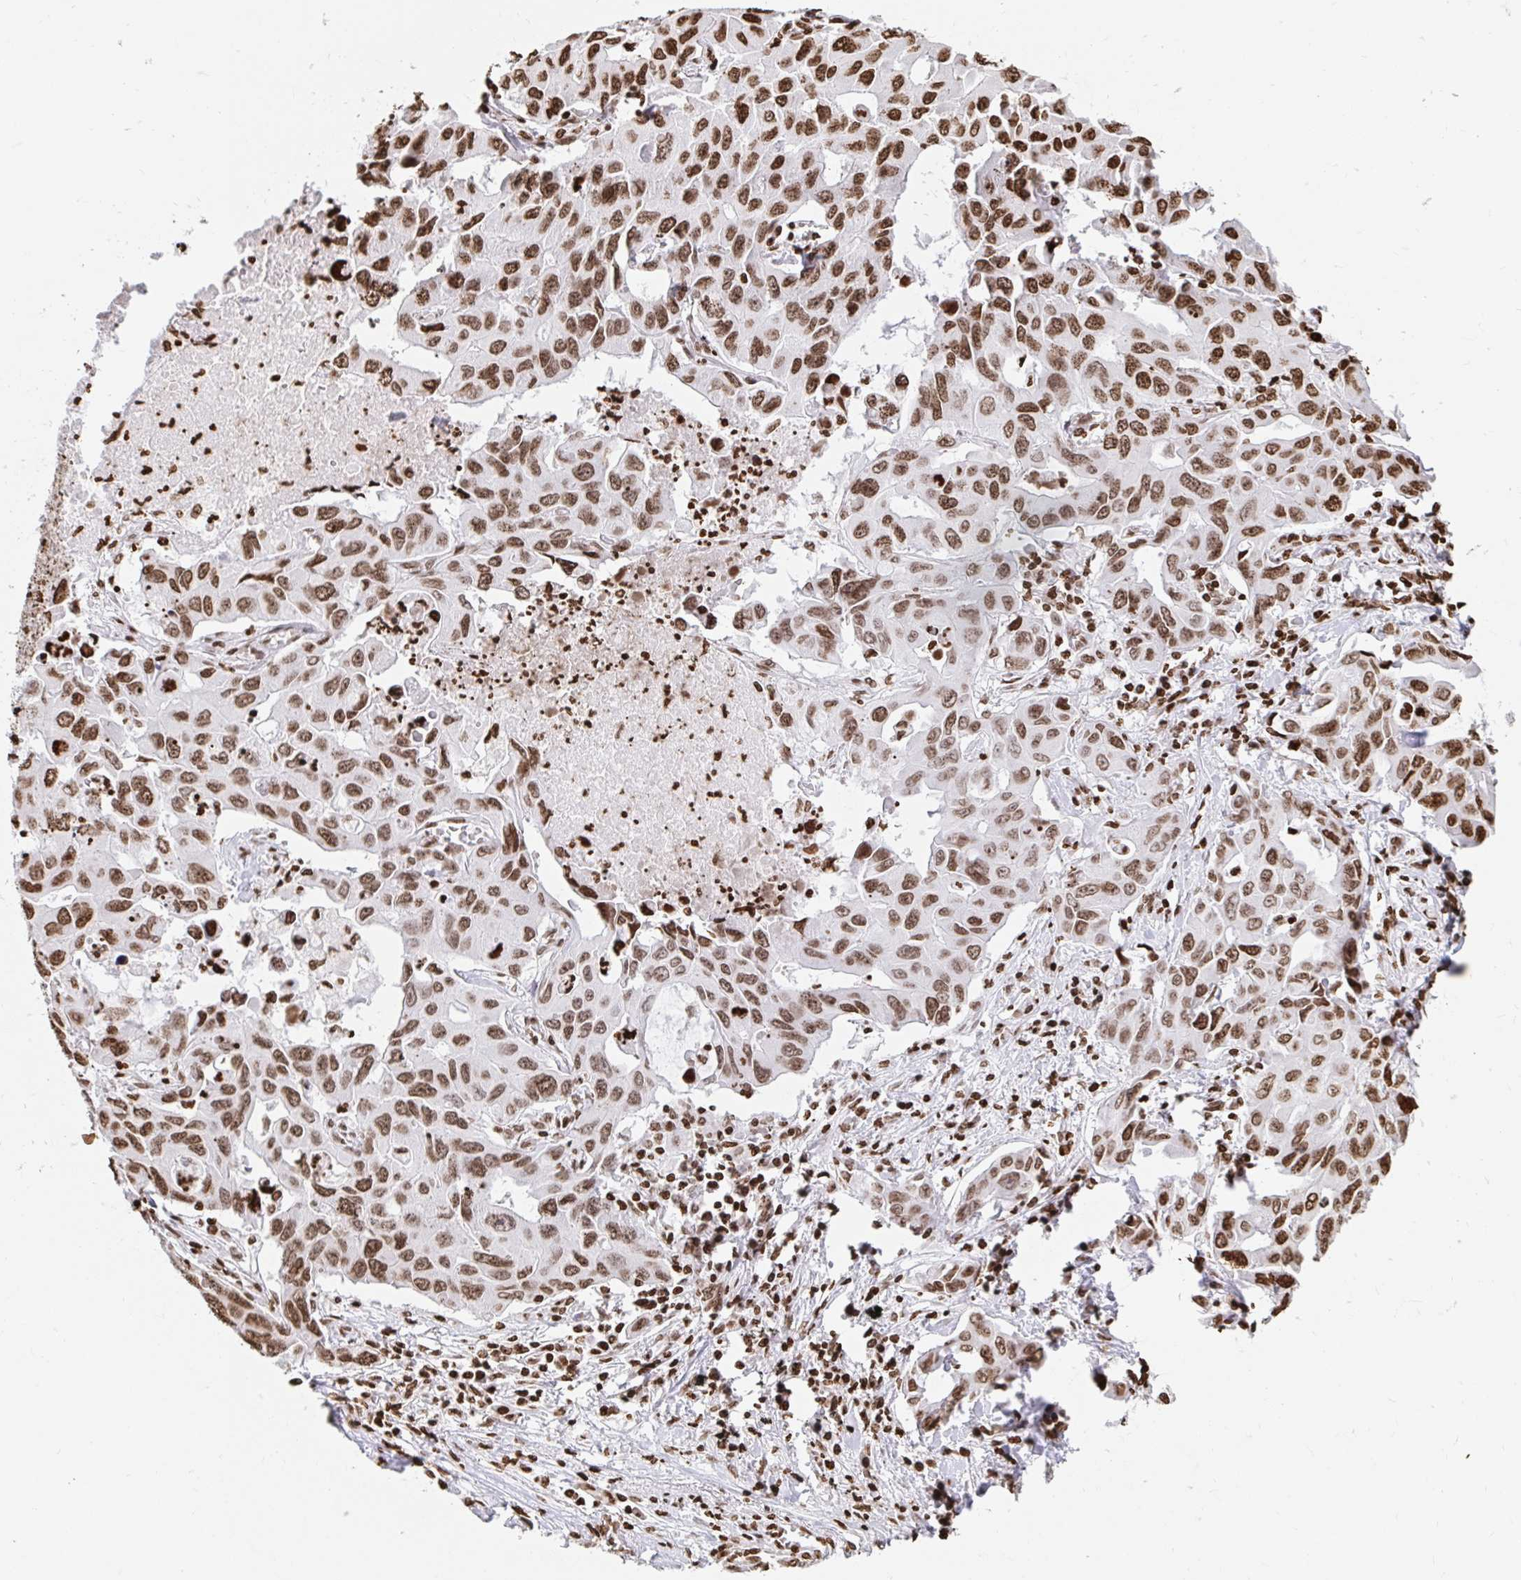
{"staining": {"intensity": "moderate", "quantity": ">75%", "location": "nuclear"}, "tissue": "lung cancer", "cell_type": "Tumor cells", "image_type": "cancer", "snomed": [{"axis": "morphology", "description": "Adenocarcinoma, NOS"}, {"axis": "topography", "description": "Lung"}], "caption": "Lung cancer tissue reveals moderate nuclear positivity in approximately >75% of tumor cells, visualized by immunohistochemistry.", "gene": "H2BC5", "patient": {"sex": "male", "age": 64}}